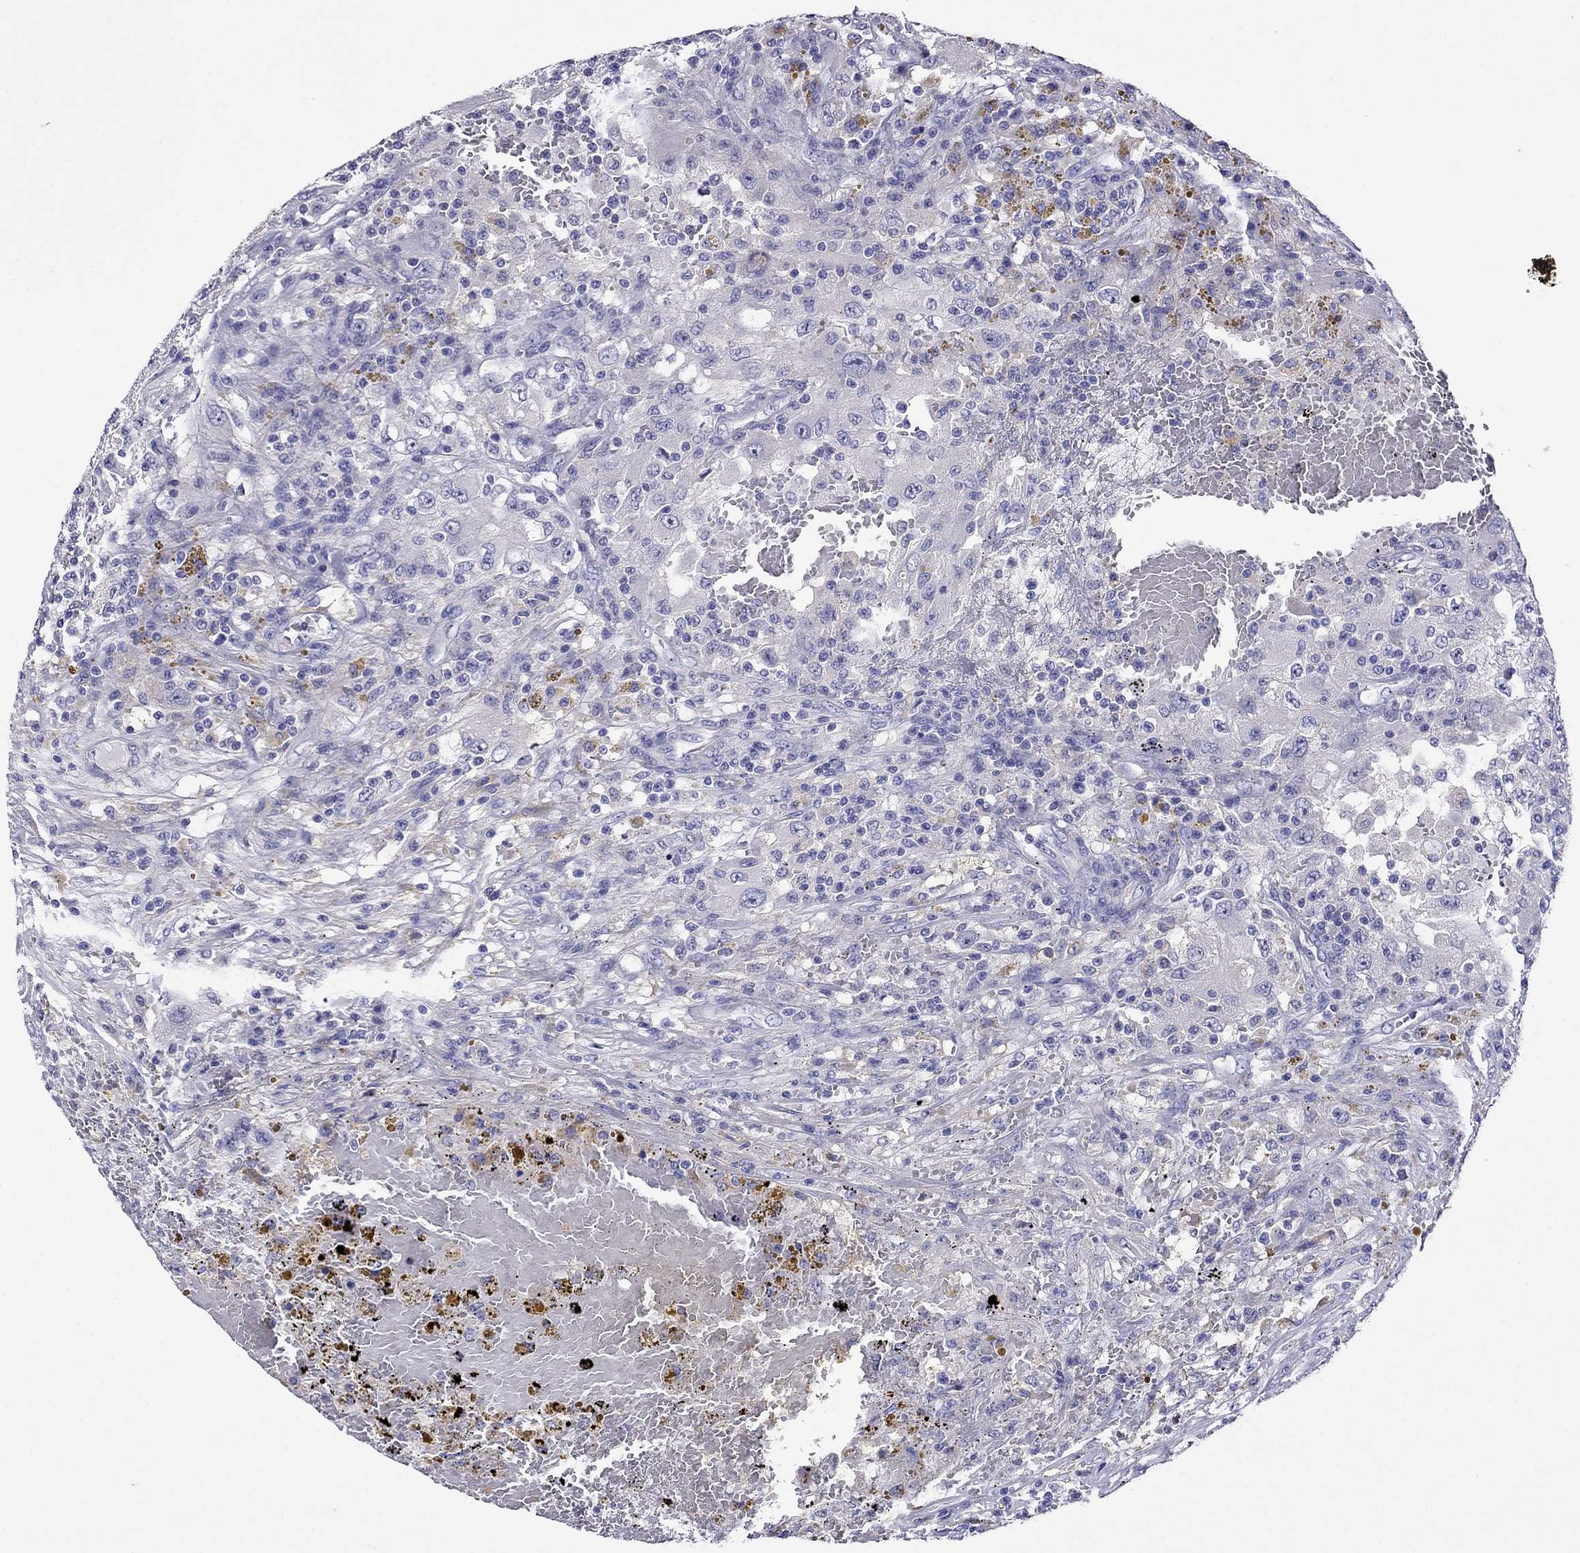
{"staining": {"intensity": "negative", "quantity": "none", "location": "none"}, "tissue": "renal cancer", "cell_type": "Tumor cells", "image_type": "cancer", "snomed": [{"axis": "morphology", "description": "Adenocarcinoma, NOS"}, {"axis": "topography", "description": "Kidney"}], "caption": "Immunohistochemistry (IHC) of renal cancer (adenocarcinoma) demonstrates no staining in tumor cells. The staining is performed using DAB (3,3'-diaminobenzidine) brown chromogen with nuclei counter-stained in using hematoxylin.", "gene": "SCG2", "patient": {"sex": "female", "age": 67}}